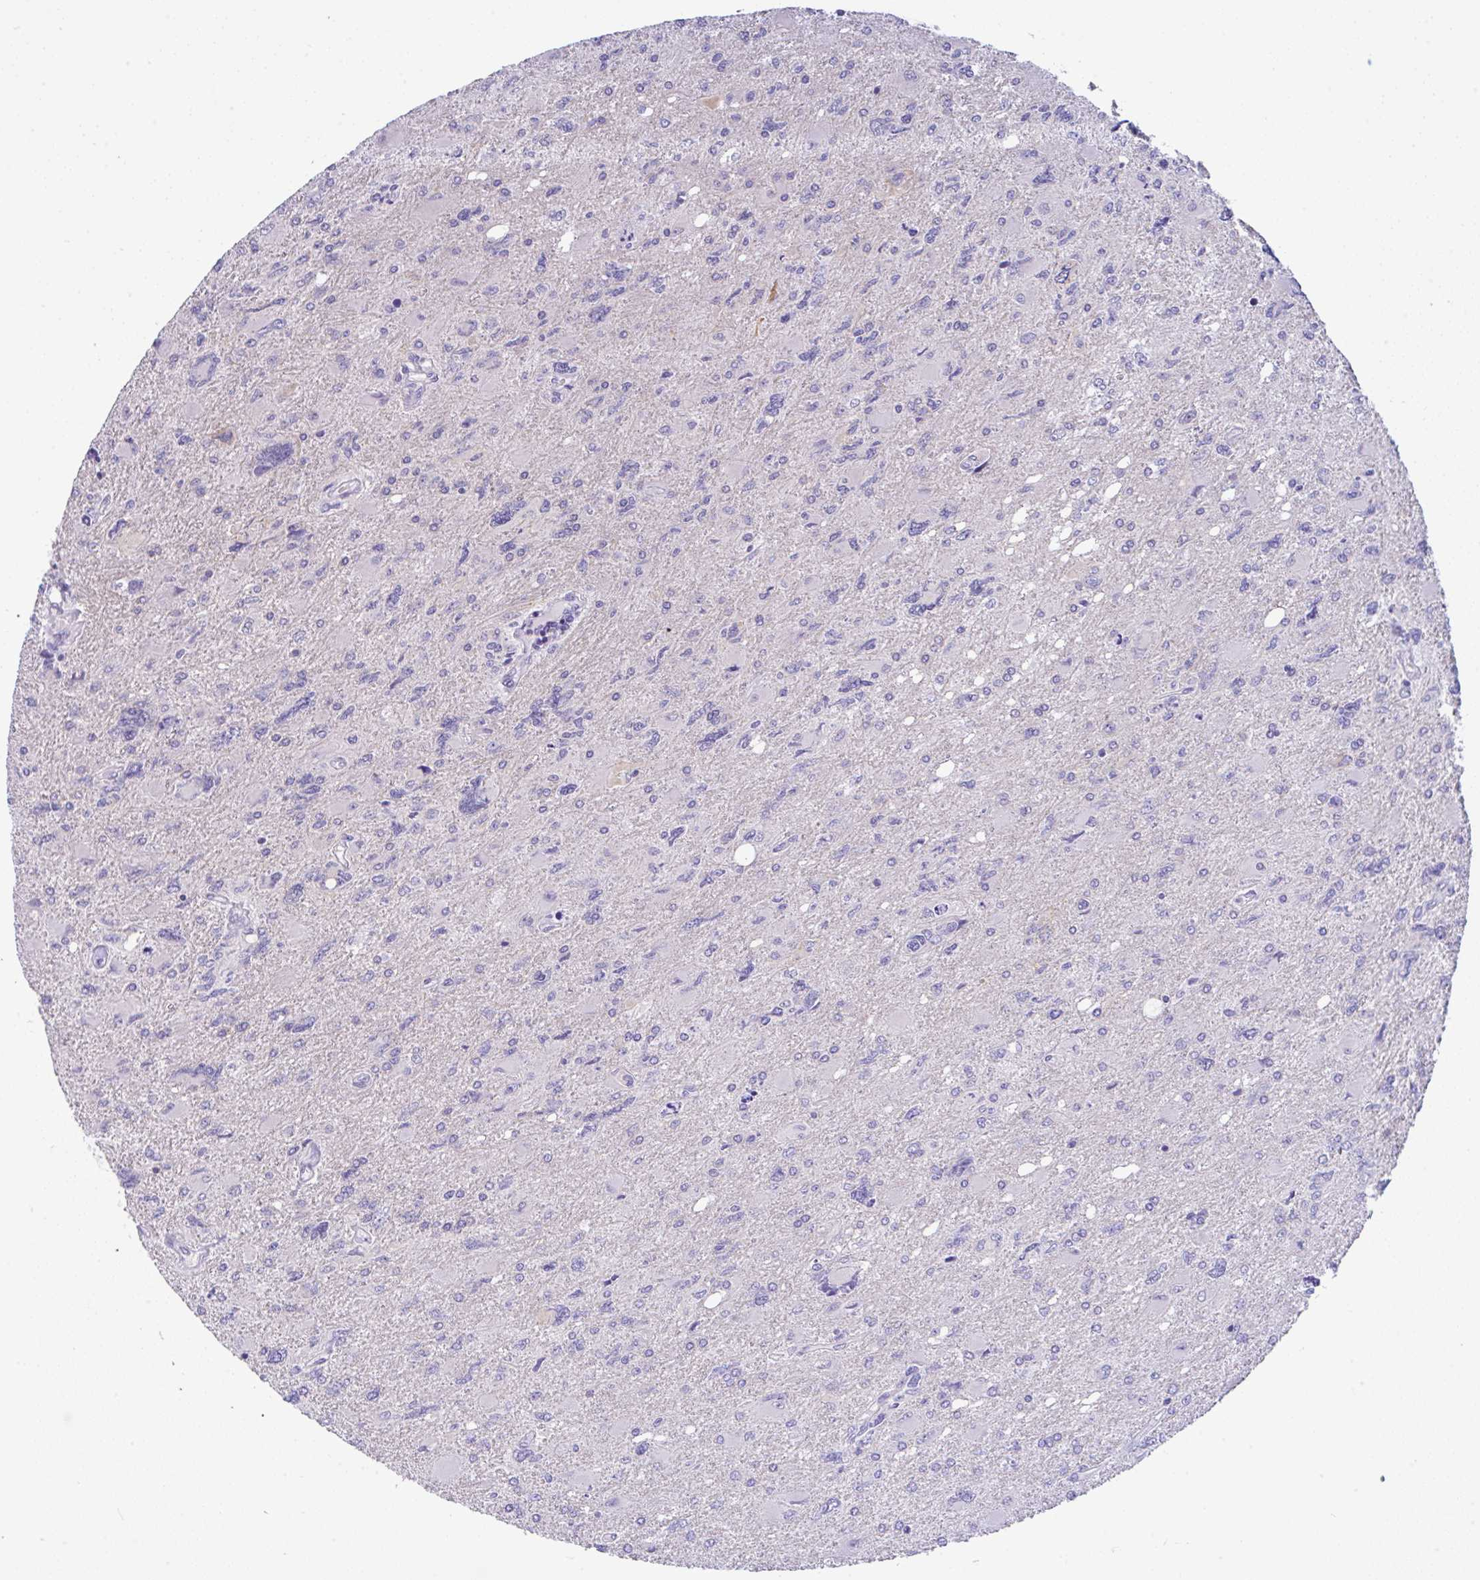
{"staining": {"intensity": "negative", "quantity": "none", "location": "none"}, "tissue": "glioma", "cell_type": "Tumor cells", "image_type": "cancer", "snomed": [{"axis": "morphology", "description": "Glioma, malignant, High grade"}, {"axis": "topography", "description": "Brain"}], "caption": "Immunohistochemical staining of human glioma demonstrates no significant expression in tumor cells.", "gene": "SERPINE3", "patient": {"sex": "male", "age": 67}}